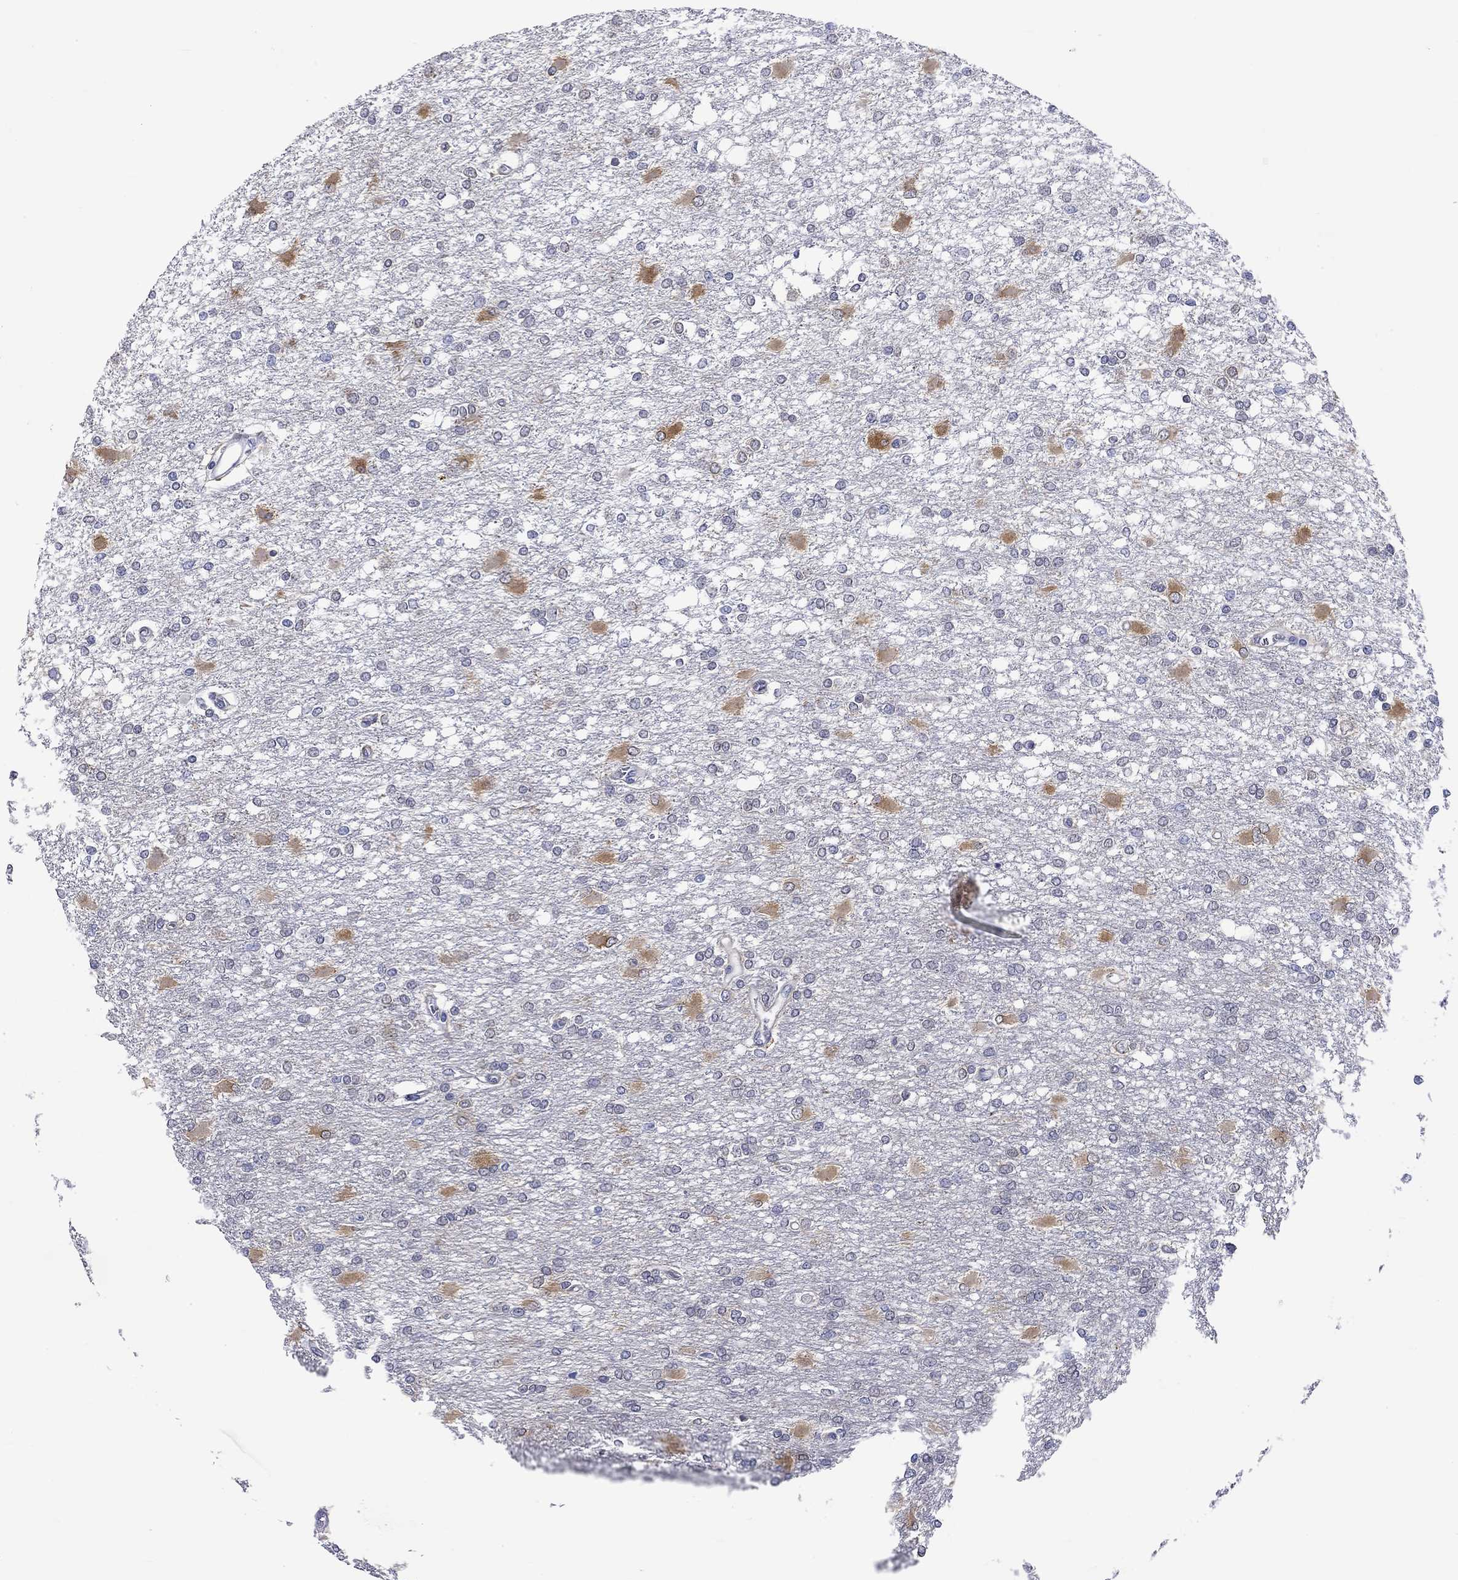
{"staining": {"intensity": "negative", "quantity": "none", "location": "none"}, "tissue": "glioma", "cell_type": "Tumor cells", "image_type": "cancer", "snomed": [{"axis": "morphology", "description": "Glioma, malignant, High grade"}, {"axis": "topography", "description": "Cerebral cortex"}], "caption": "Tumor cells show no significant protein staining in malignant high-grade glioma.", "gene": "CERS1", "patient": {"sex": "male", "age": 79}}